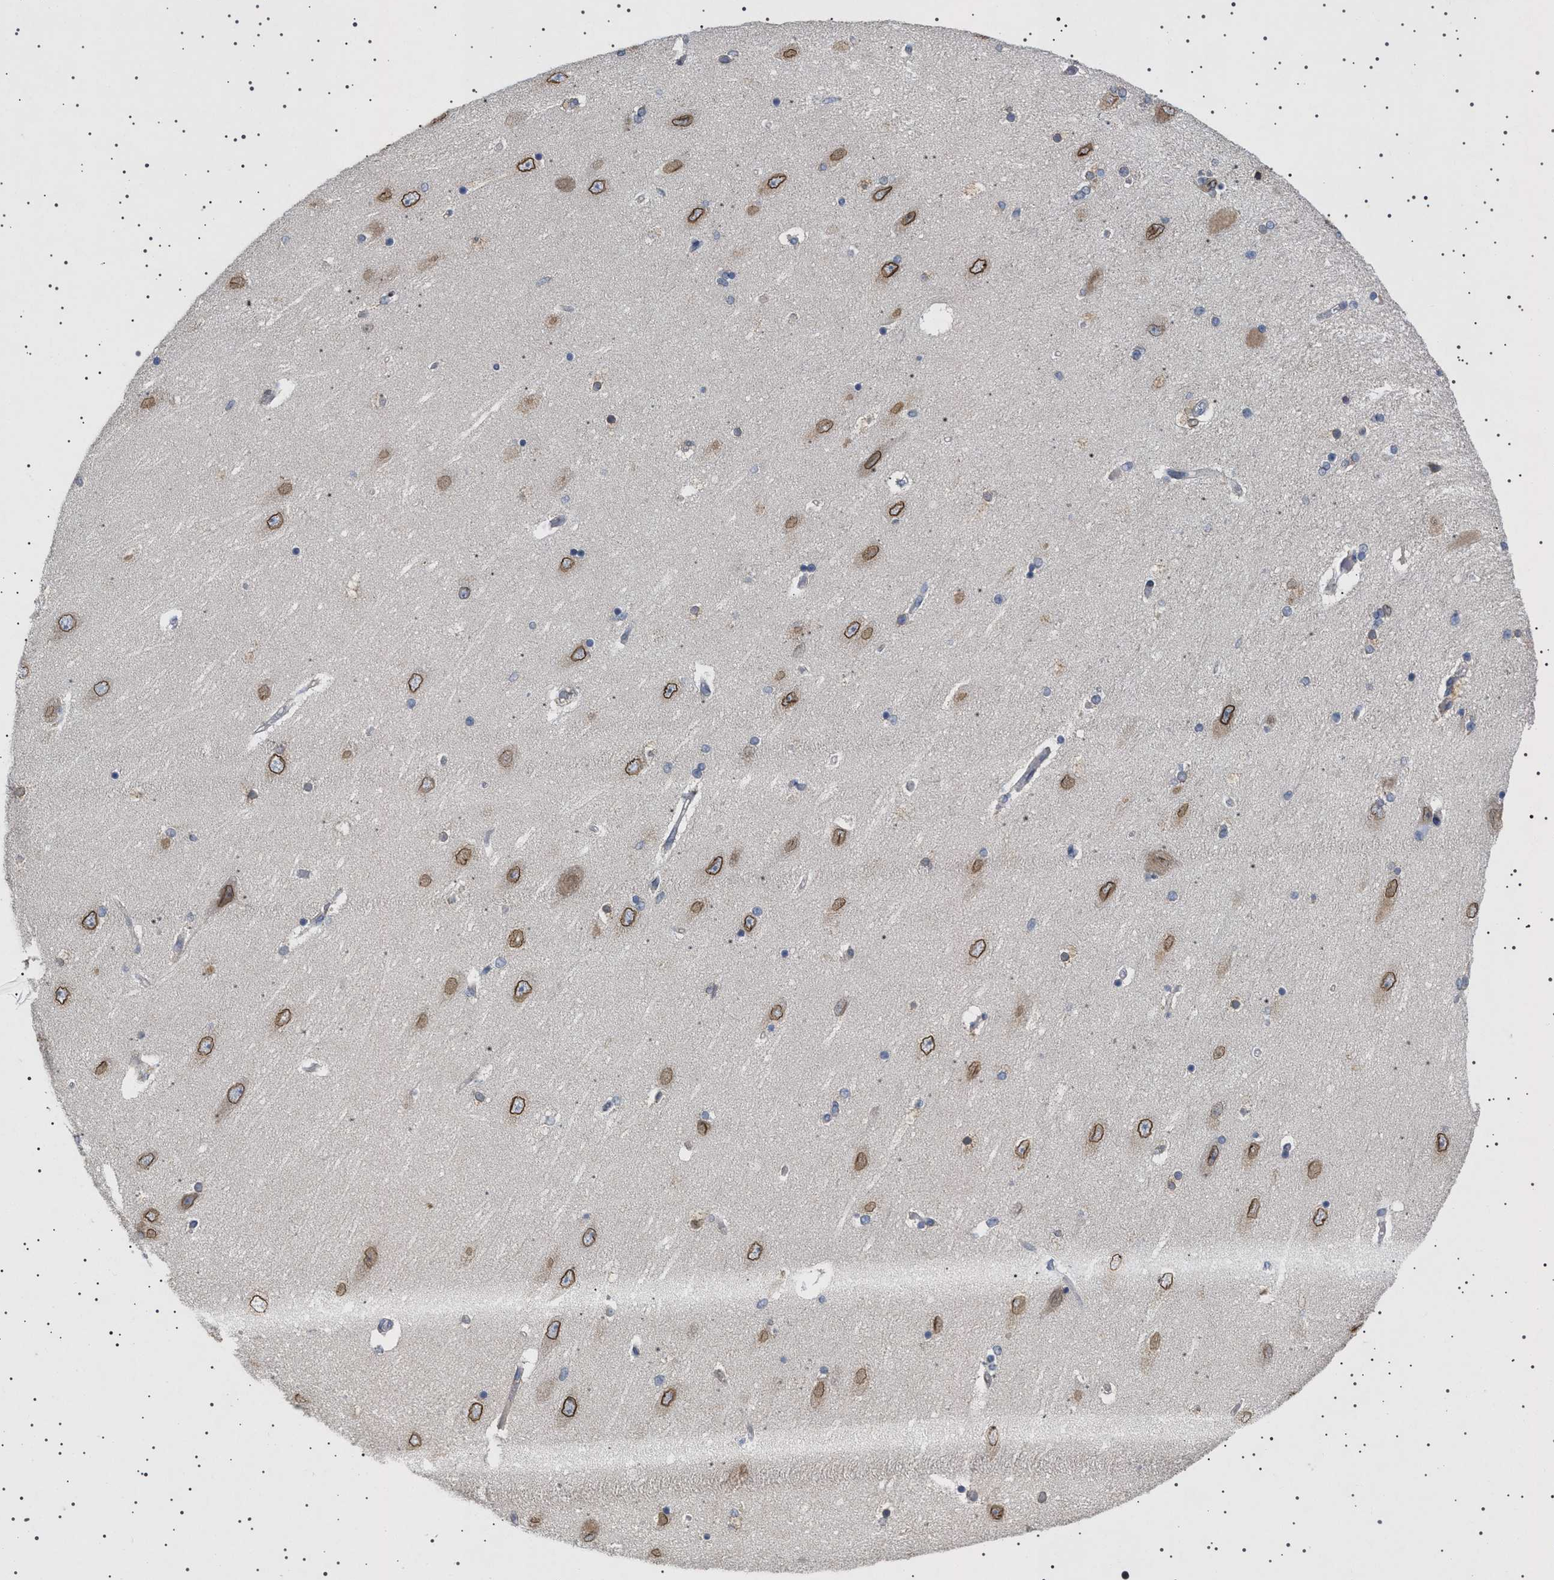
{"staining": {"intensity": "negative", "quantity": "none", "location": "none"}, "tissue": "hippocampus", "cell_type": "Glial cells", "image_type": "normal", "snomed": [{"axis": "morphology", "description": "Normal tissue, NOS"}, {"axis": "topography", "description": "Hippocampus"}], "caption": "Glial cells are negative for brown protein staining in normal hippocampus.", "gene": "NUP93", "patient": {"sex": "female", "age": 54}}